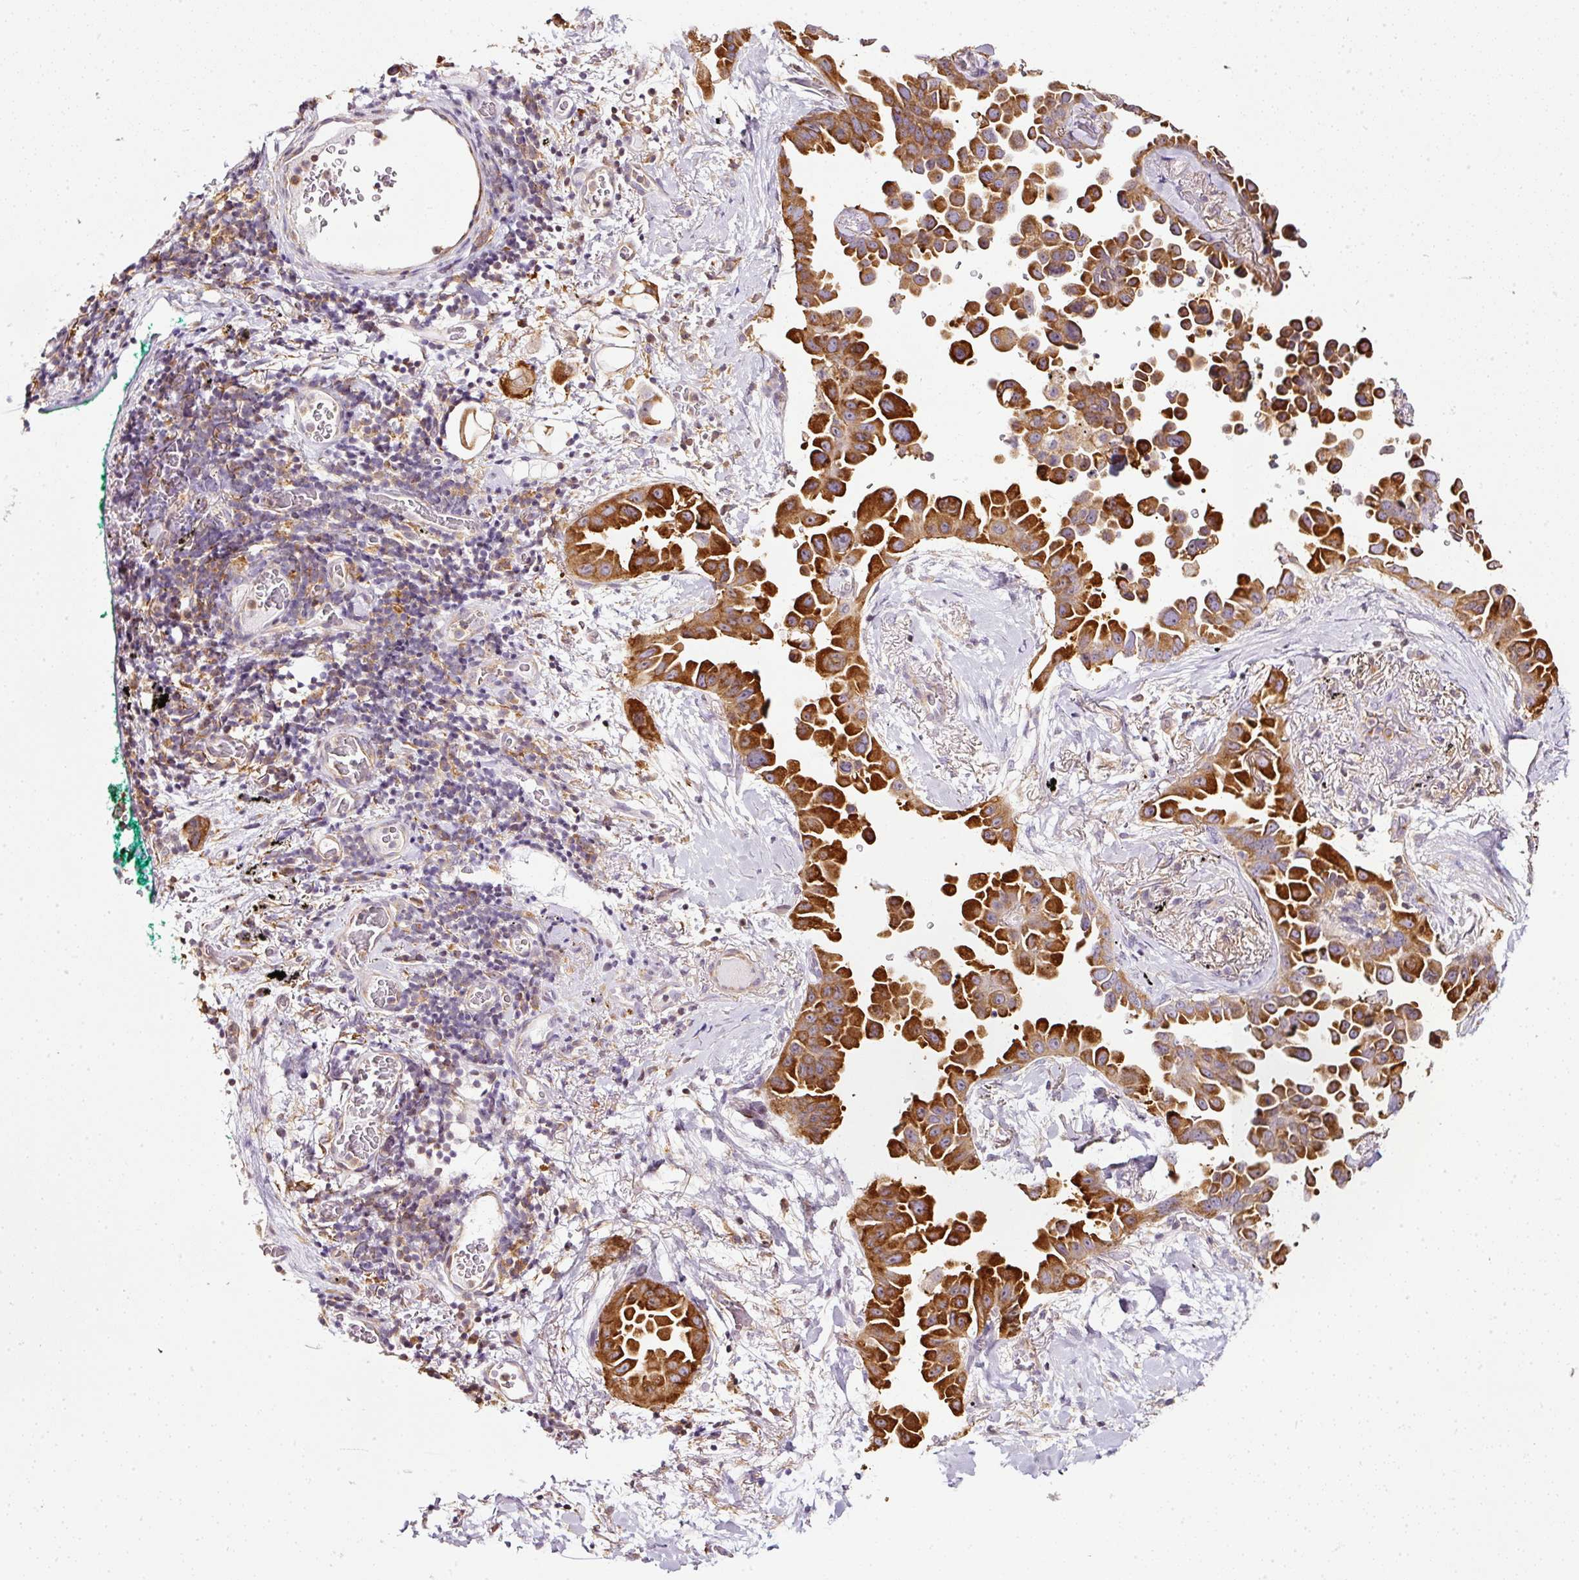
{"staining": {"intensity": "strong", "quantity": ">75%", "location": "cytoplasmic/membranous"}, "tissue": "lung cancer", "cell_type": "Tumor cells", "image_type": "cancer", "snomed": [{"axis": "morphology", "description": "Adenocarcinoma, NOS"}, {"axis": "topography", "description": "Lung"}], "caption": "The micrograph exhibits immunohistochemical staining of lung adenocarcinoma. There is strong cytoplasmic/membranous staining is identified in about >75% of tumor cells.", "gene": "SCNM1", "patient": {"sex": "female", "age": 67}}